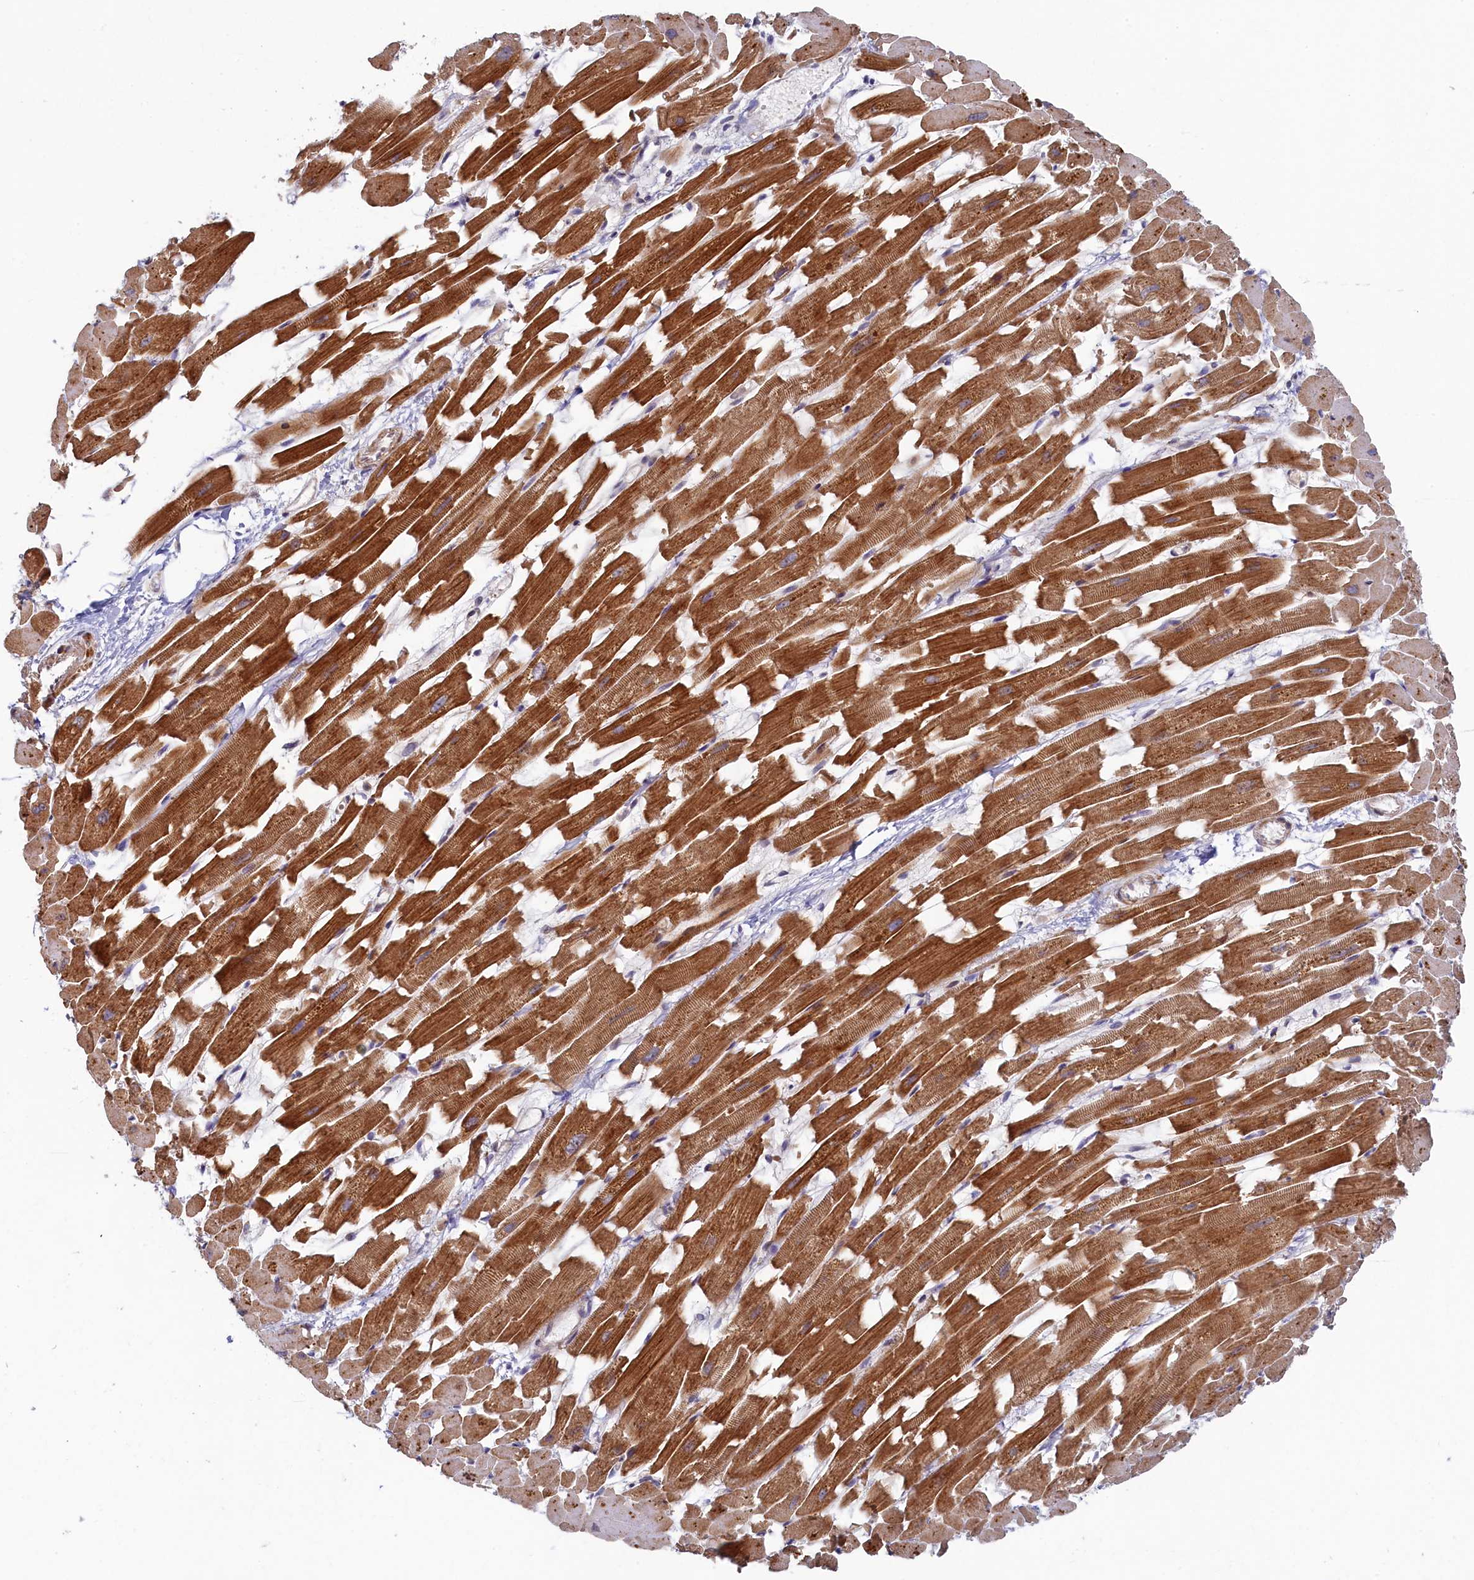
{"staining": {"intensity": "strong", "quantity": ">75%", "location": "cytoplasmic/membranous"}, "tissue": "heart muscle", "cell_type": "Cardiomyocytes", "image_type": "normal", "snomed": [{"axis": "morphology", "description": "Normal tissue, NOS"}, {"axis": "topography", "description": "Heart"}], "caption": "Normal heart muscle displays strong cytoplasmic/membranous staining in approximately >75% of cardiomyocytes.", "gene": "CEP20", "patient": {"sex": "female", "age": 64}}